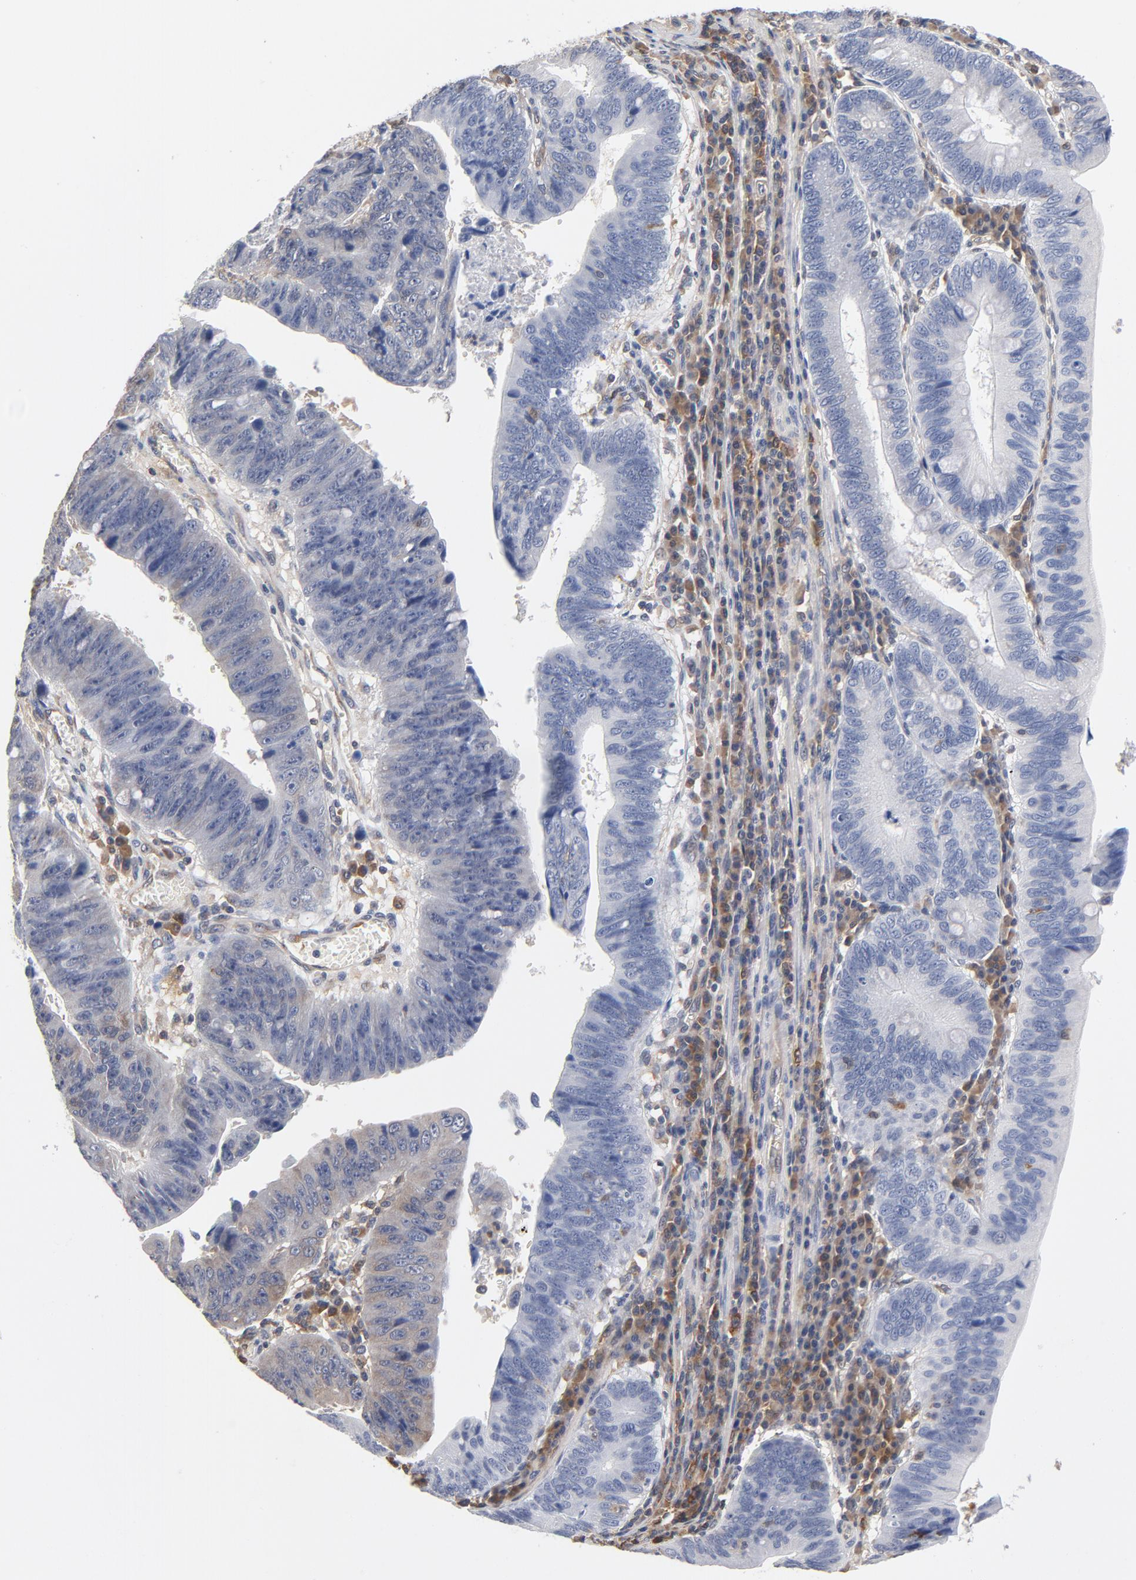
{"staining": {"intensity": "negative", "quantity": "none", "location": "none"}, "tissue": "stomach cancer", "cell_type": "Tumor cells", "image_type": "cancer", "snomed": [{"axis": "morphology", "description": "Adenocarcinoma, NOS"}, {"axis": "topography", "description": "Stomach"}], "caption": "A high-resolution photomicrograph shows immunohistochemistry (IHC) staining of stomach adenocarcinoma, which demonstrates no significant staining in tumor cells. Brightfield microscopy of immunohistochemistry stained with DAB (brown) and hematoxylin (blue), captured at high magnification.", "gene": "ASMTL", "patient": {"sex": "male", "age": 59}}